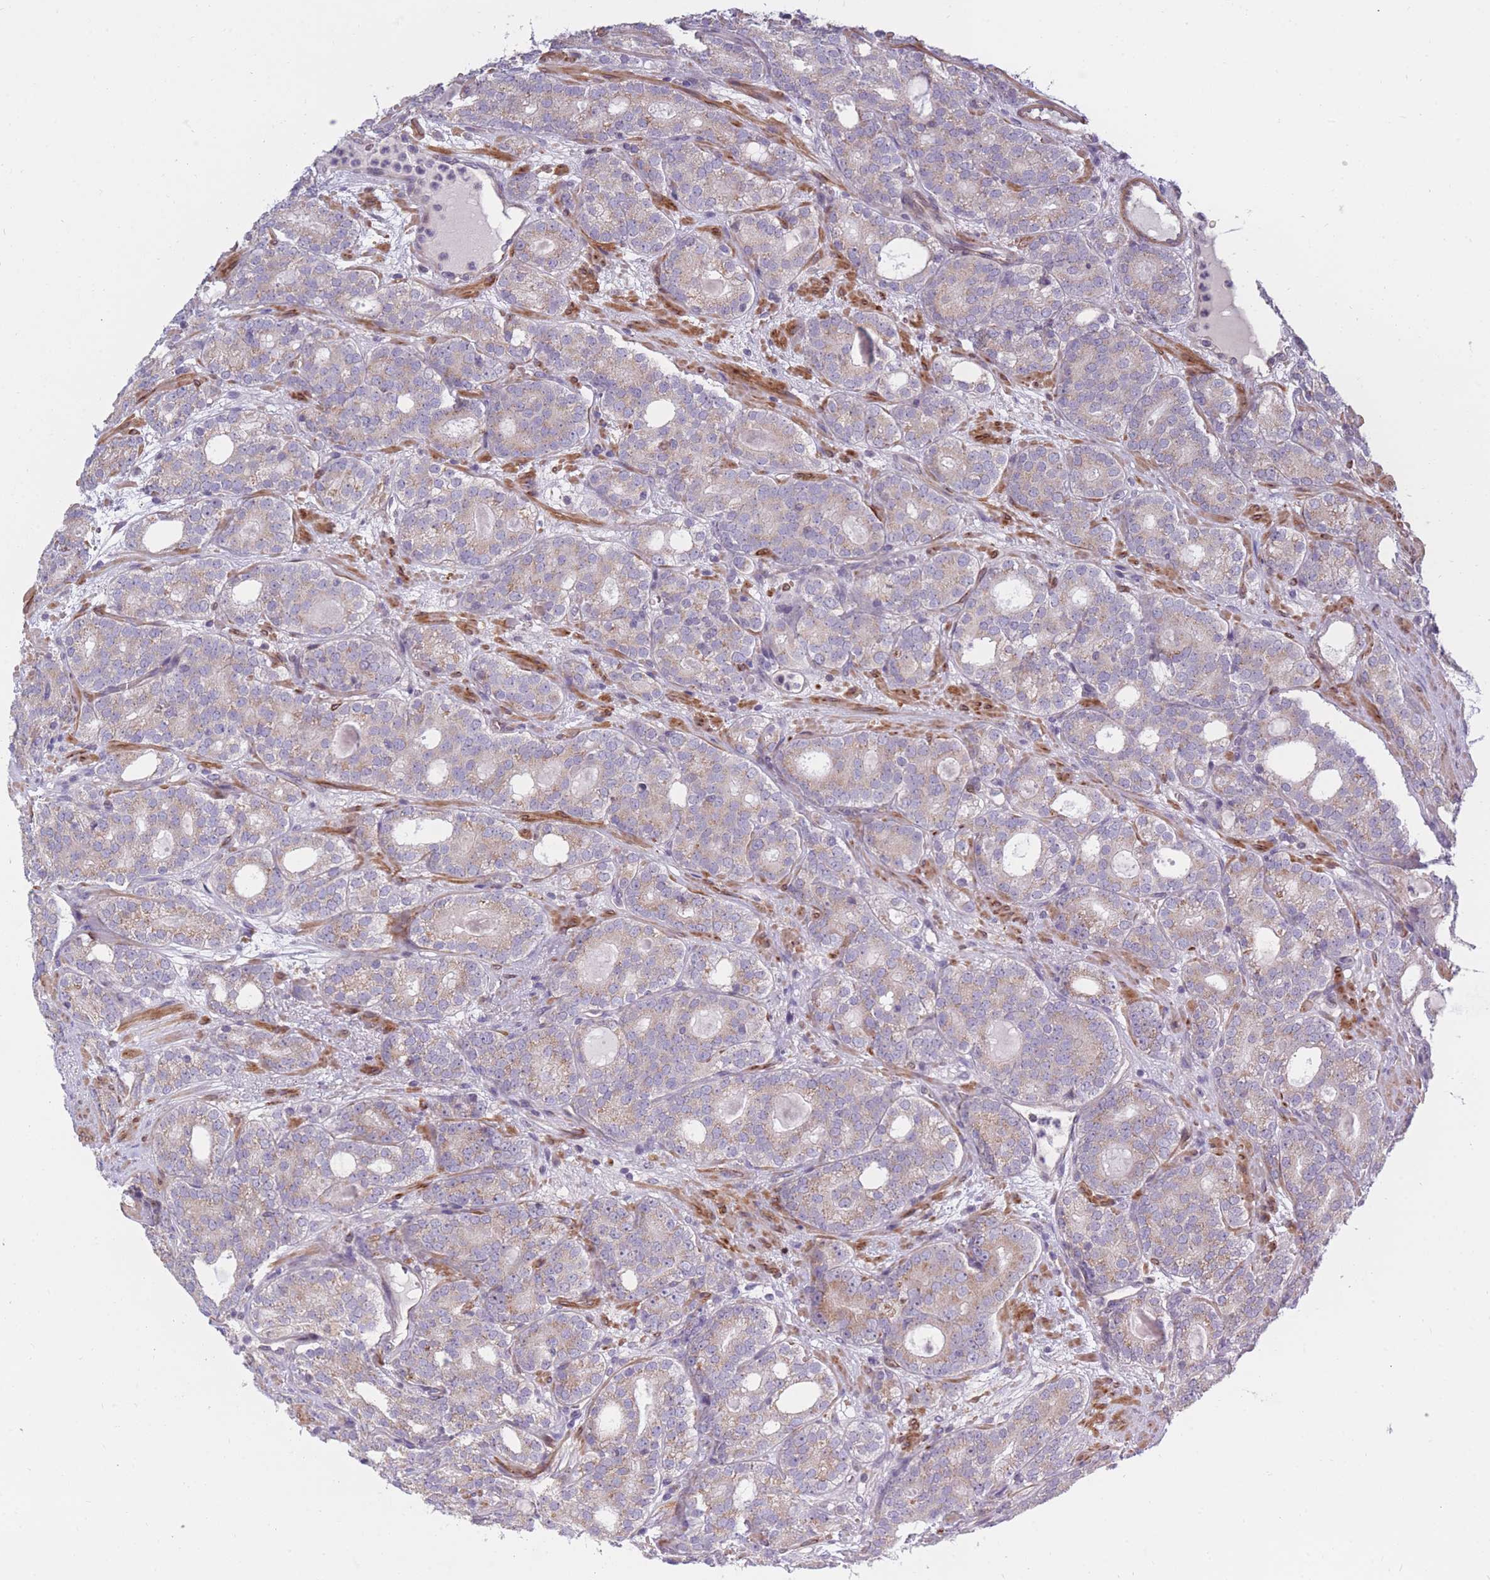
{"staining": {"intensity": "weak", "quantity": "25%-75%", "location": "cytoplasmic/membranous"}, "tissue": "prostate cancer", "cell_type": "Tumor cells", "image_type": "cancer", "snomed": [{"axis": "morphology", "description": "Adenocarcinoma, High grade"}, {"axis": "topography", "description": "Prostate"}], "caption": "A high-resolution photomicrograph shows immunohistochemistry (IHC) staining of prostate adenocarcinoma (high-grade), which displays weak cytoplasmic/membranous expression in about 25%-75% of tumor cells. (brown staining indicates protein expression, while blue staining denotes nuclei).", "gene": "CCNQ", "patient": {"sex": "male", "age": 64}}